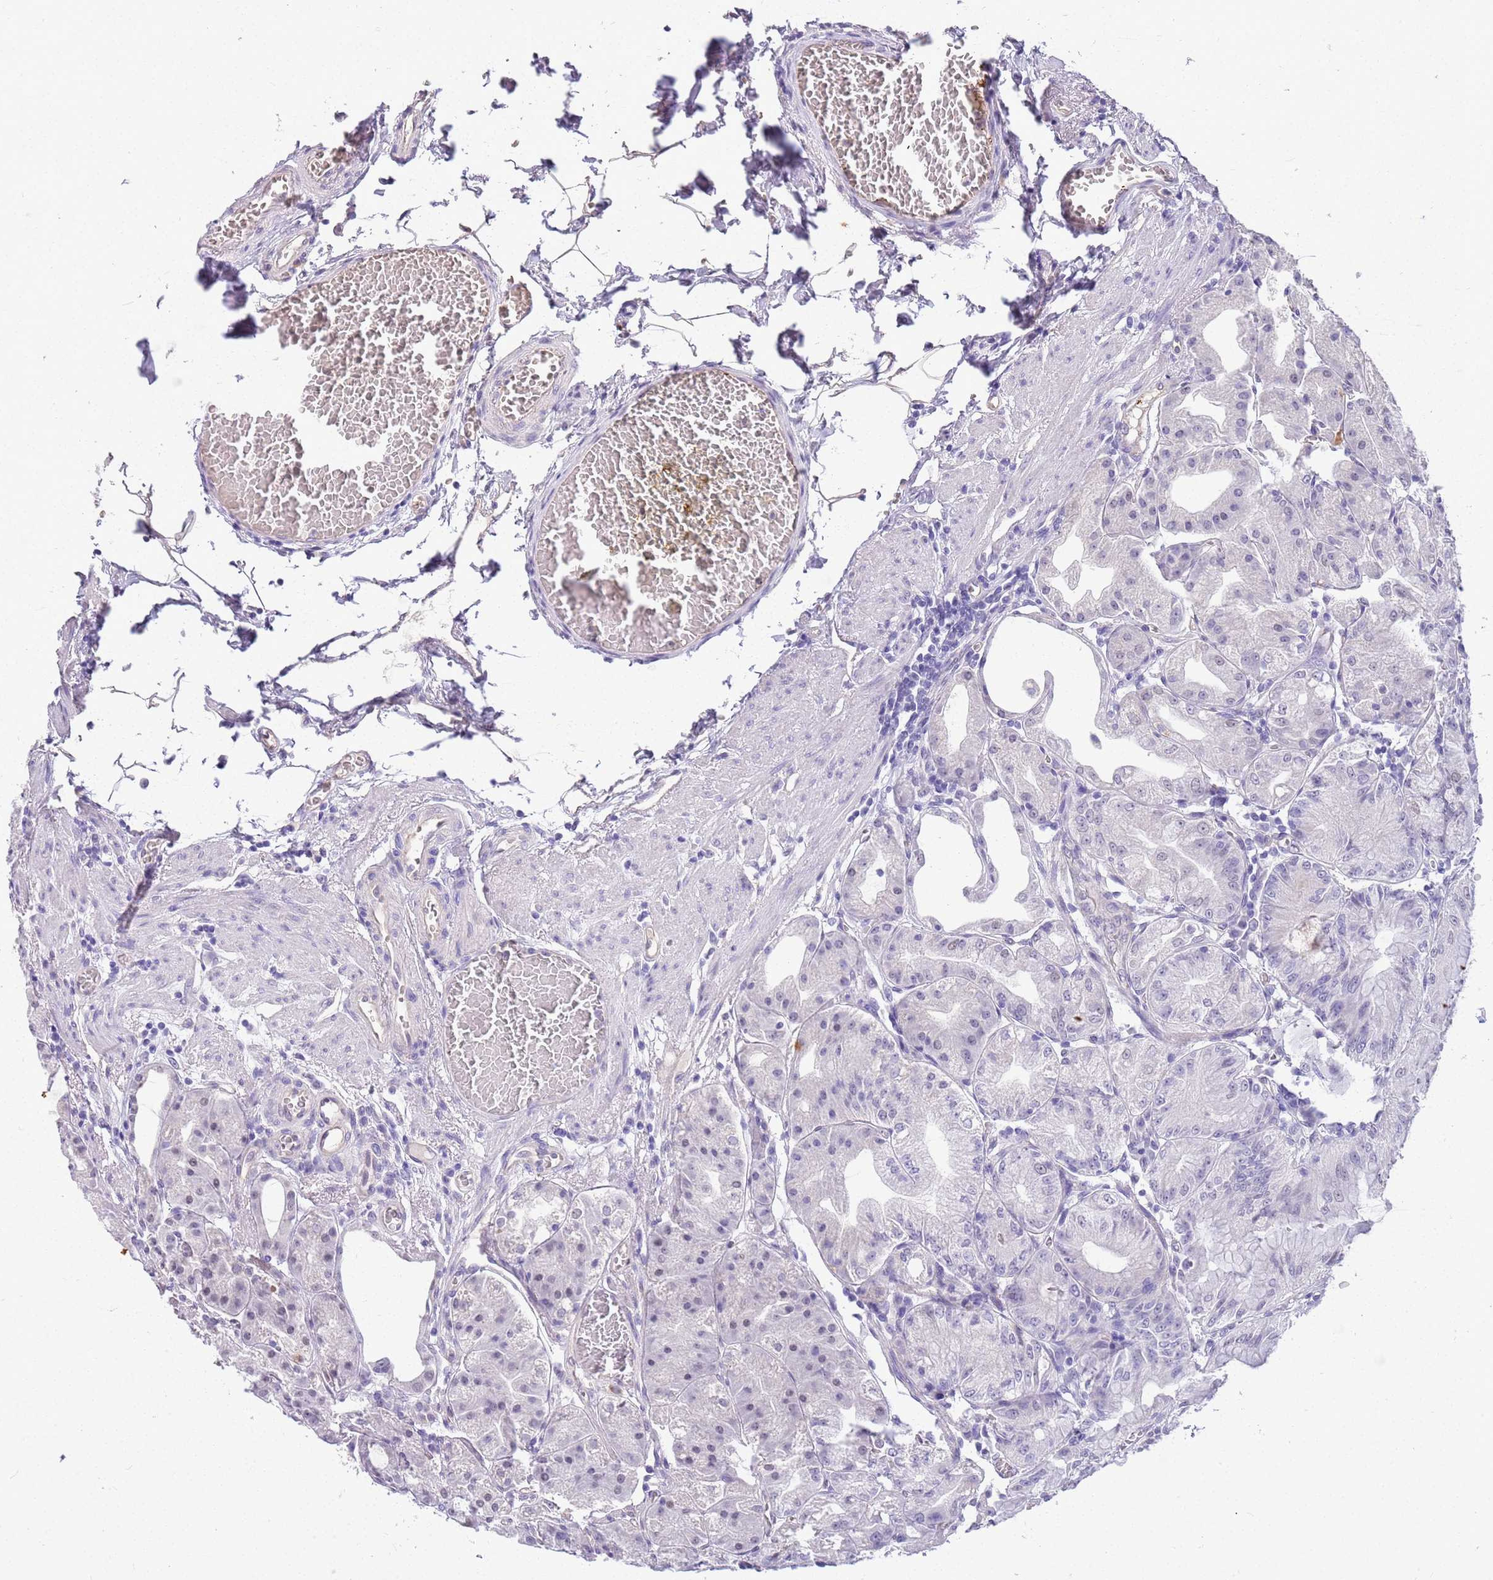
{"staining": {"intensity": "negative", "quantity": "none", "location": "none"}, "tissue": "stomach", "cell_type": "Glandular cells", "image_type": "normal", "snomed": [{"axis": "morphology", "description": "Normal tissue, NOS"}, {"axis": "topography", "description": "Stomach, upper"}, {"axis": "topography", "description": "Stomach, lower"}], "caption": "Immunohistochemical staining of normal human stomach reveals no significant staining in glandular cells.", "gene": "CTRC", "patient": {"sex": "male", "age": 71}}